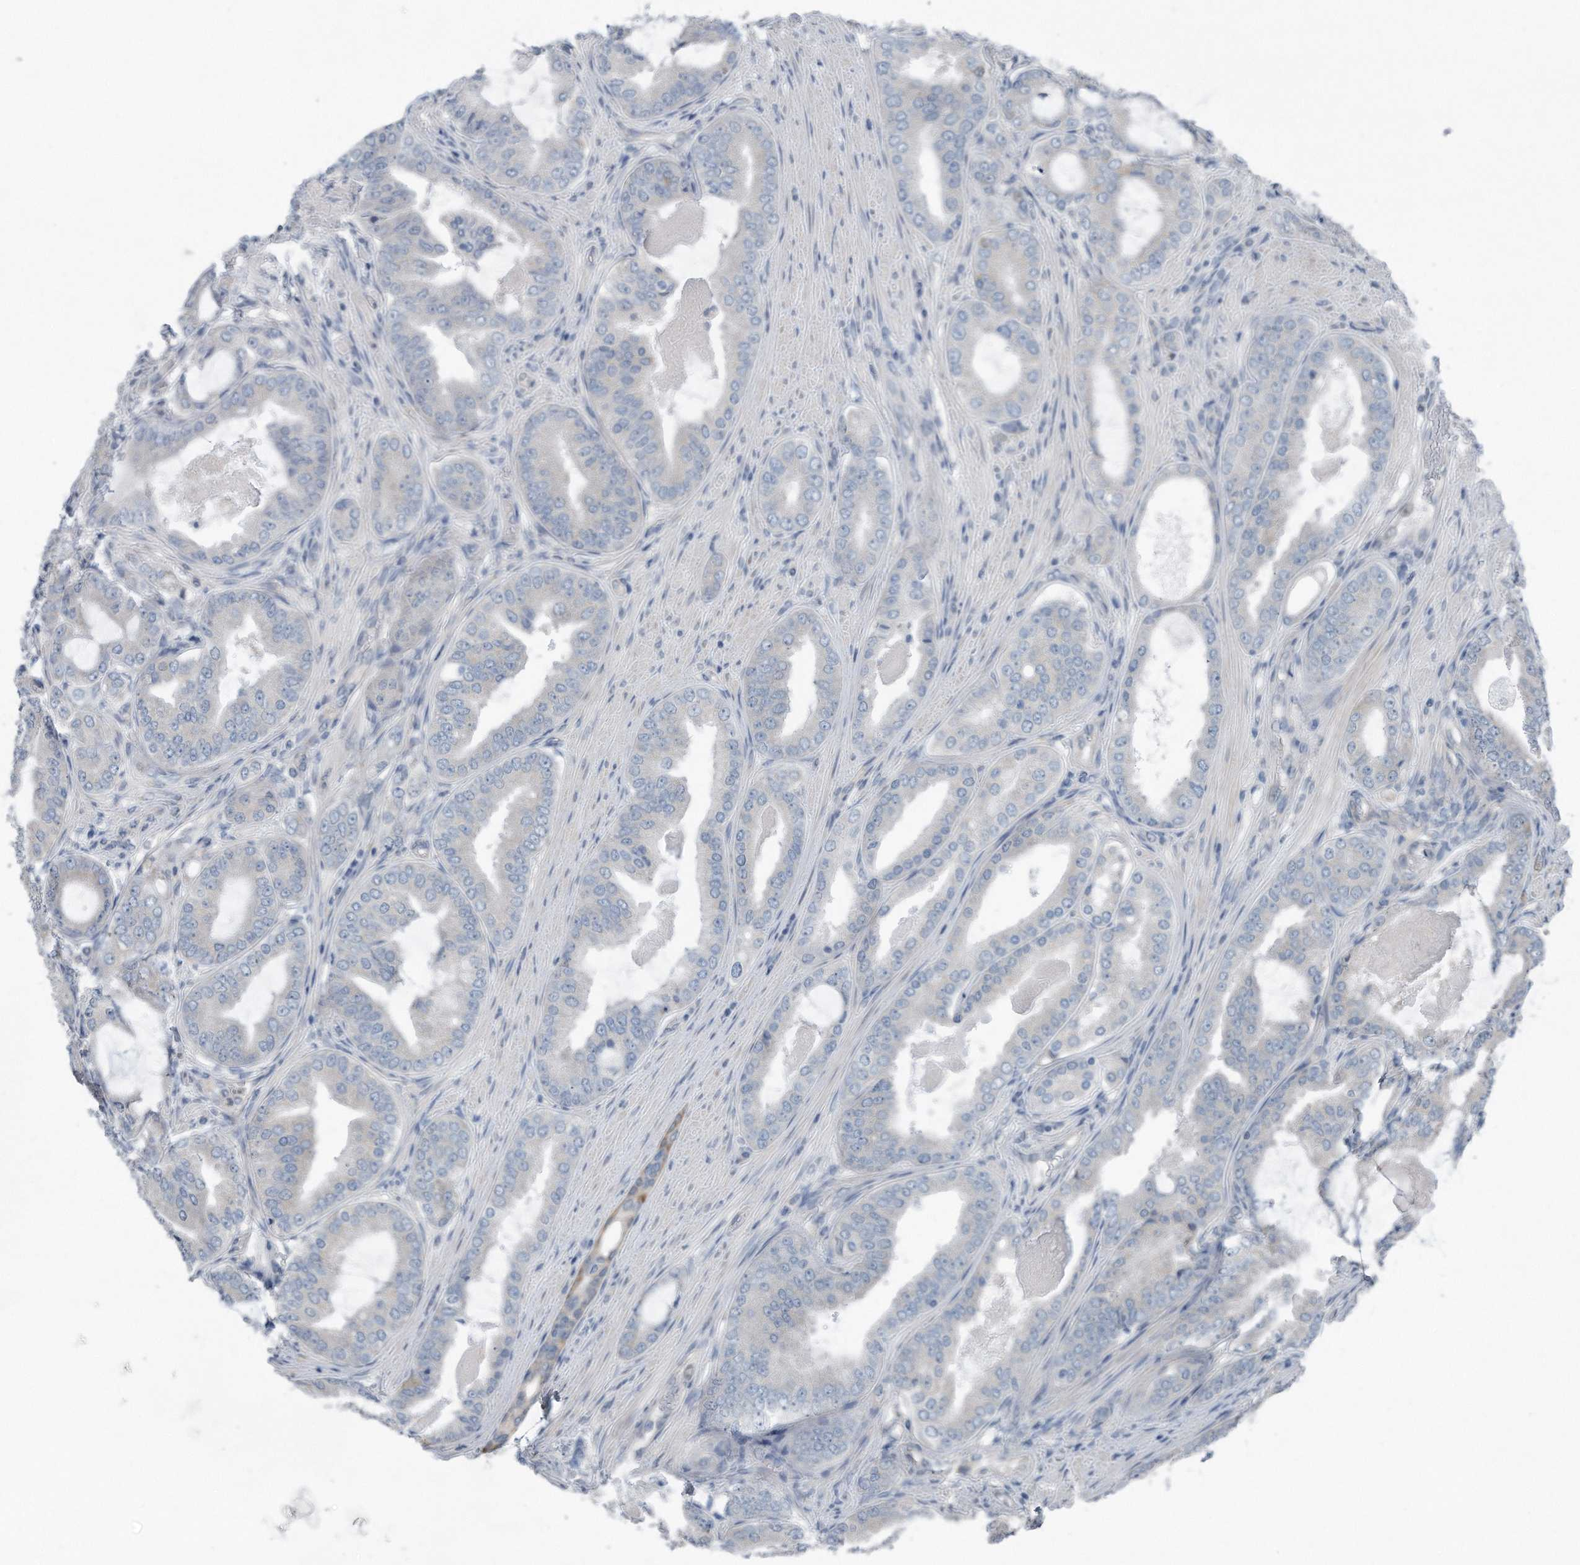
{"staining": {"intensity": "negative", "quantity": "none", "location": "none"}, "tissue": "prostate cancer", "cell_type": "Tumor cells", "image_type": "cancer", "snomed": [{"axis": "morphology", "description": "Adenocarcinoma, High grade"}, {"axis": "topography", "description": "Prostate"}], "caption": "A micrograph of human prostate cancer (adenocarcinoma (high-grade)) is negative for staining in tumor cells.", "gene": "YRDC", "patient": {"sex": "male", "age": 60}}